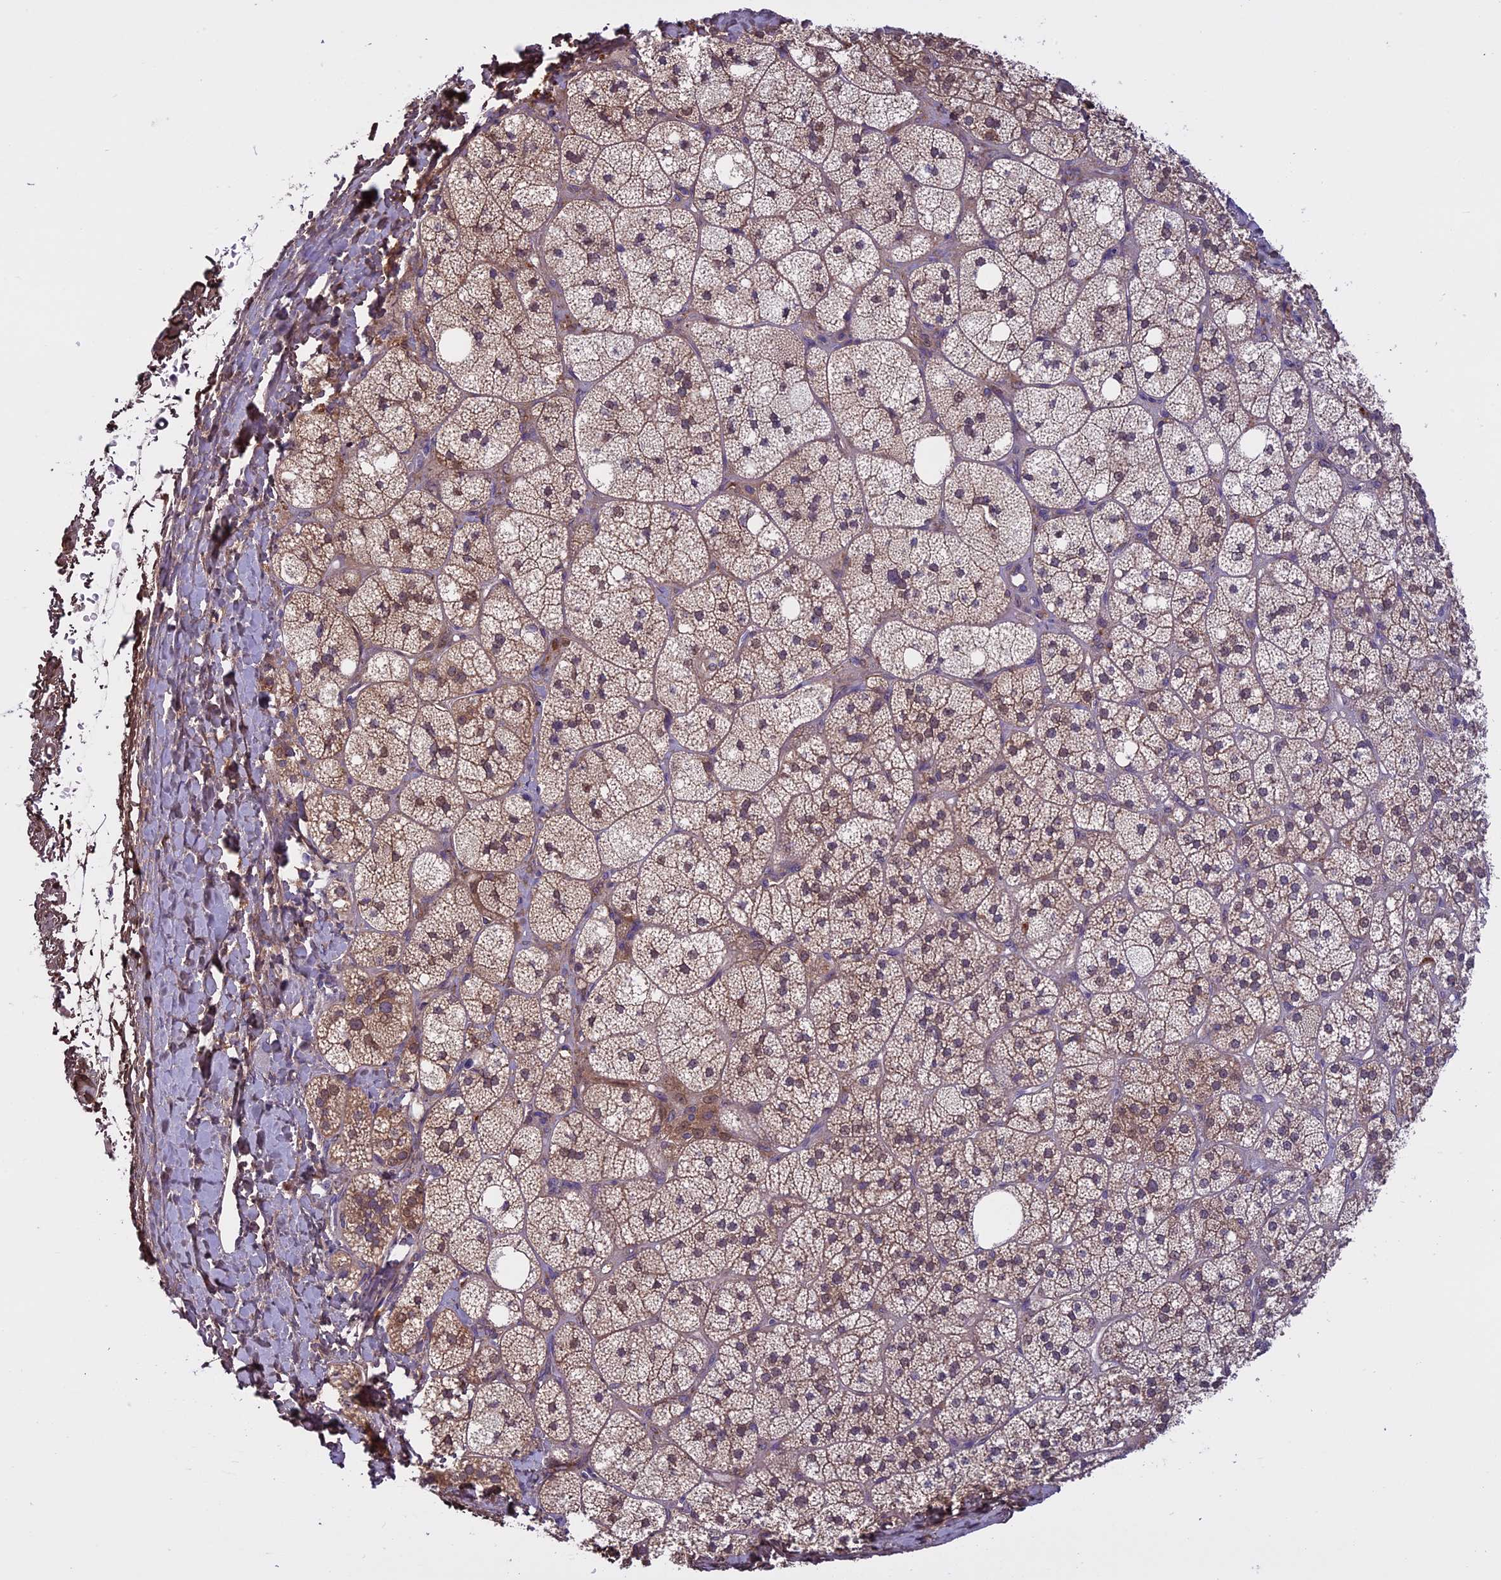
{"staining": {"intensity": "strong", "quantity": "25%-75%", "location": "cytoplasmic/membranous"}, "tissue": "adrenal gland", "cell_type": "Glandular cells", "image_type": "normal", "snomed": [{"axis": "morphology", "description": "Normal tissue, NOS"}, {"axis": "topography", "description": "Adrenal gland"}], "caption": "This image shows immunohistochemistry (IHC) staining of unremarkable human adrenal gland, with high strong cytoplasmic/membranous staining in approximately 25%-75% of glandular cells.", "gene": "DCTN5", "patient": {"sex": "male", "age": 61}}